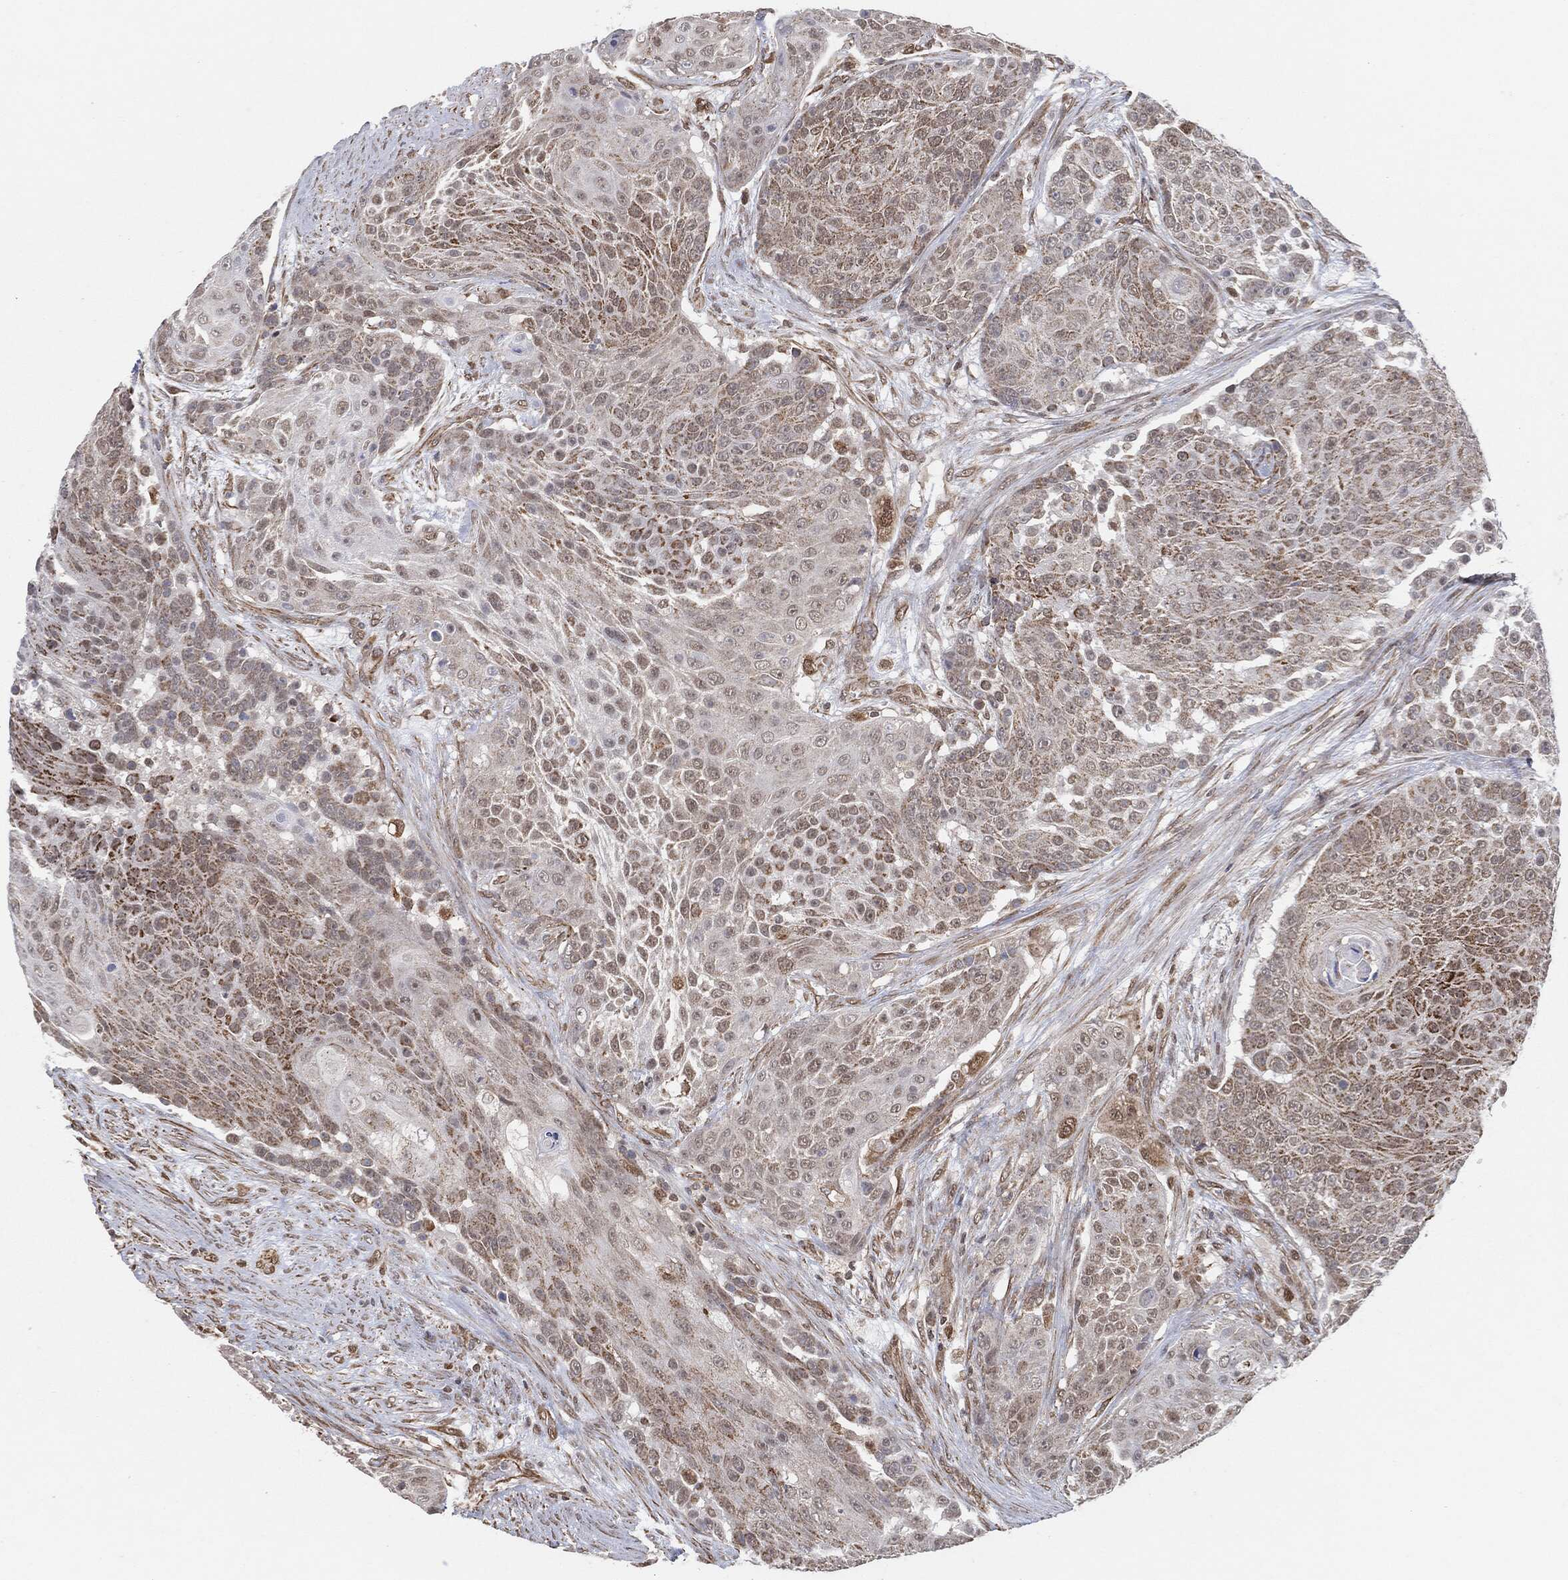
{"staining": {"intensity": "moderate", "quantity": "25%-75%", "location": "cytoplasmic/membranous"}, "tissue": "urothelial cancer", "cell_type": "Tumor cells", "image_type": "cancer", "snomed": [{"axis": "morphology", "description": "Urothelial carcinoma, High grade"}, {"axis": "topography", "description": "Urinary bladder"}], "caption": "This is a micrograph of immunohistochemistry staining of urothelial carcinoma (high-grade), which shows moderate positivity in the cytoplasmic/membranous of tumor cells.", "gene": "TP53RK", "patient": {"sex": "female", "age": 63}}